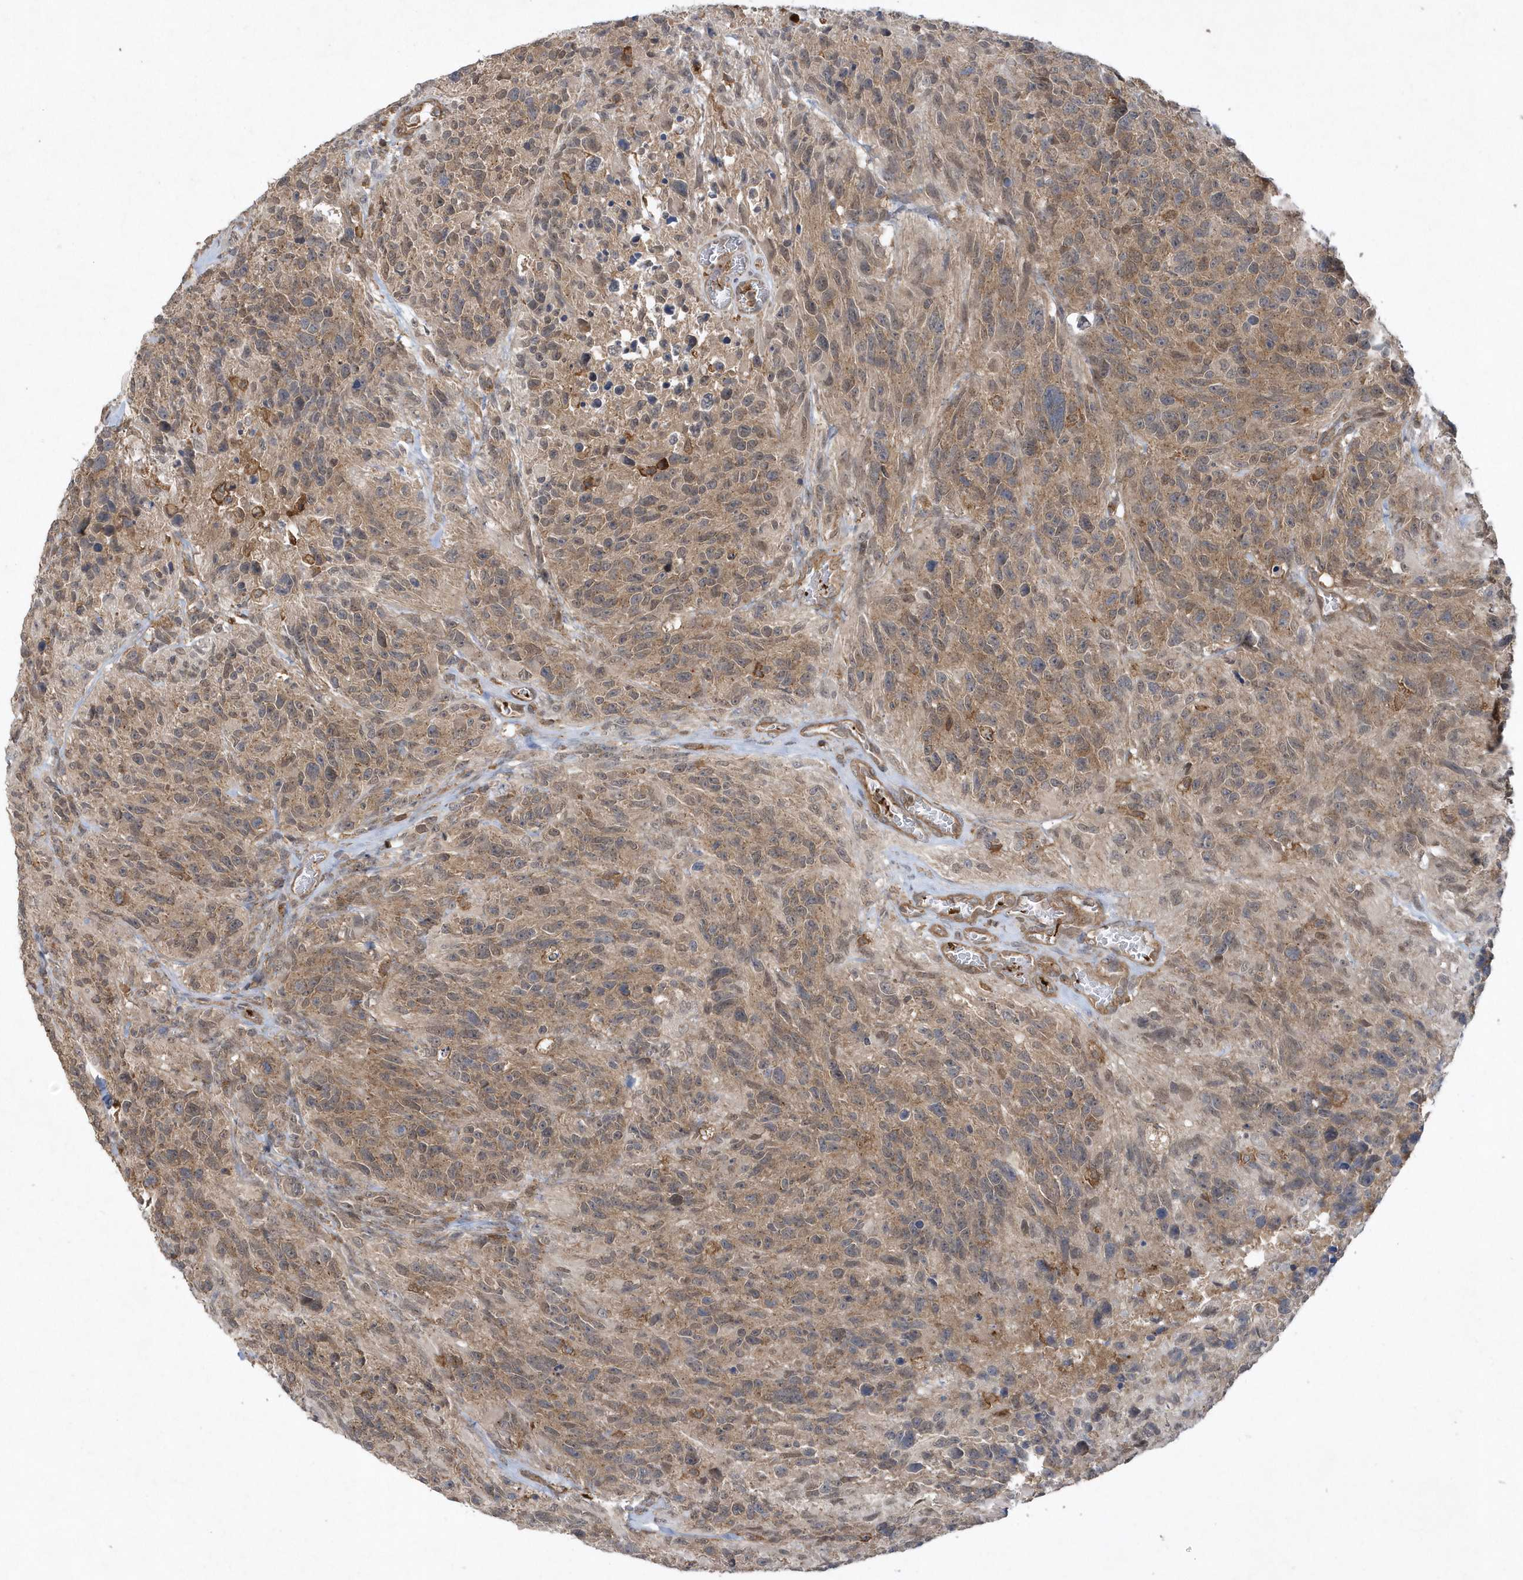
{"staining": {"intensity": "weak", "quantity": ">75%", "location": "cytoplasmic/membranous"}, "tissue": "glioma", "cell_type": "Tumor cells", "image_type": "cancer", "snomed": [{"axis": "morphology", "description": "Glioma, malignant, High grade"}, {"axis": "topography", "description": "Brain"}], "caption": "High-grade glioma (malignant) was stained to show a protein in brown. There is low levels of weak cytoplasmic/membranous staining in approximately >75% of tumor cells.", "gene": "ACYP1", "patient": {"sex": "male", "age": 69}}